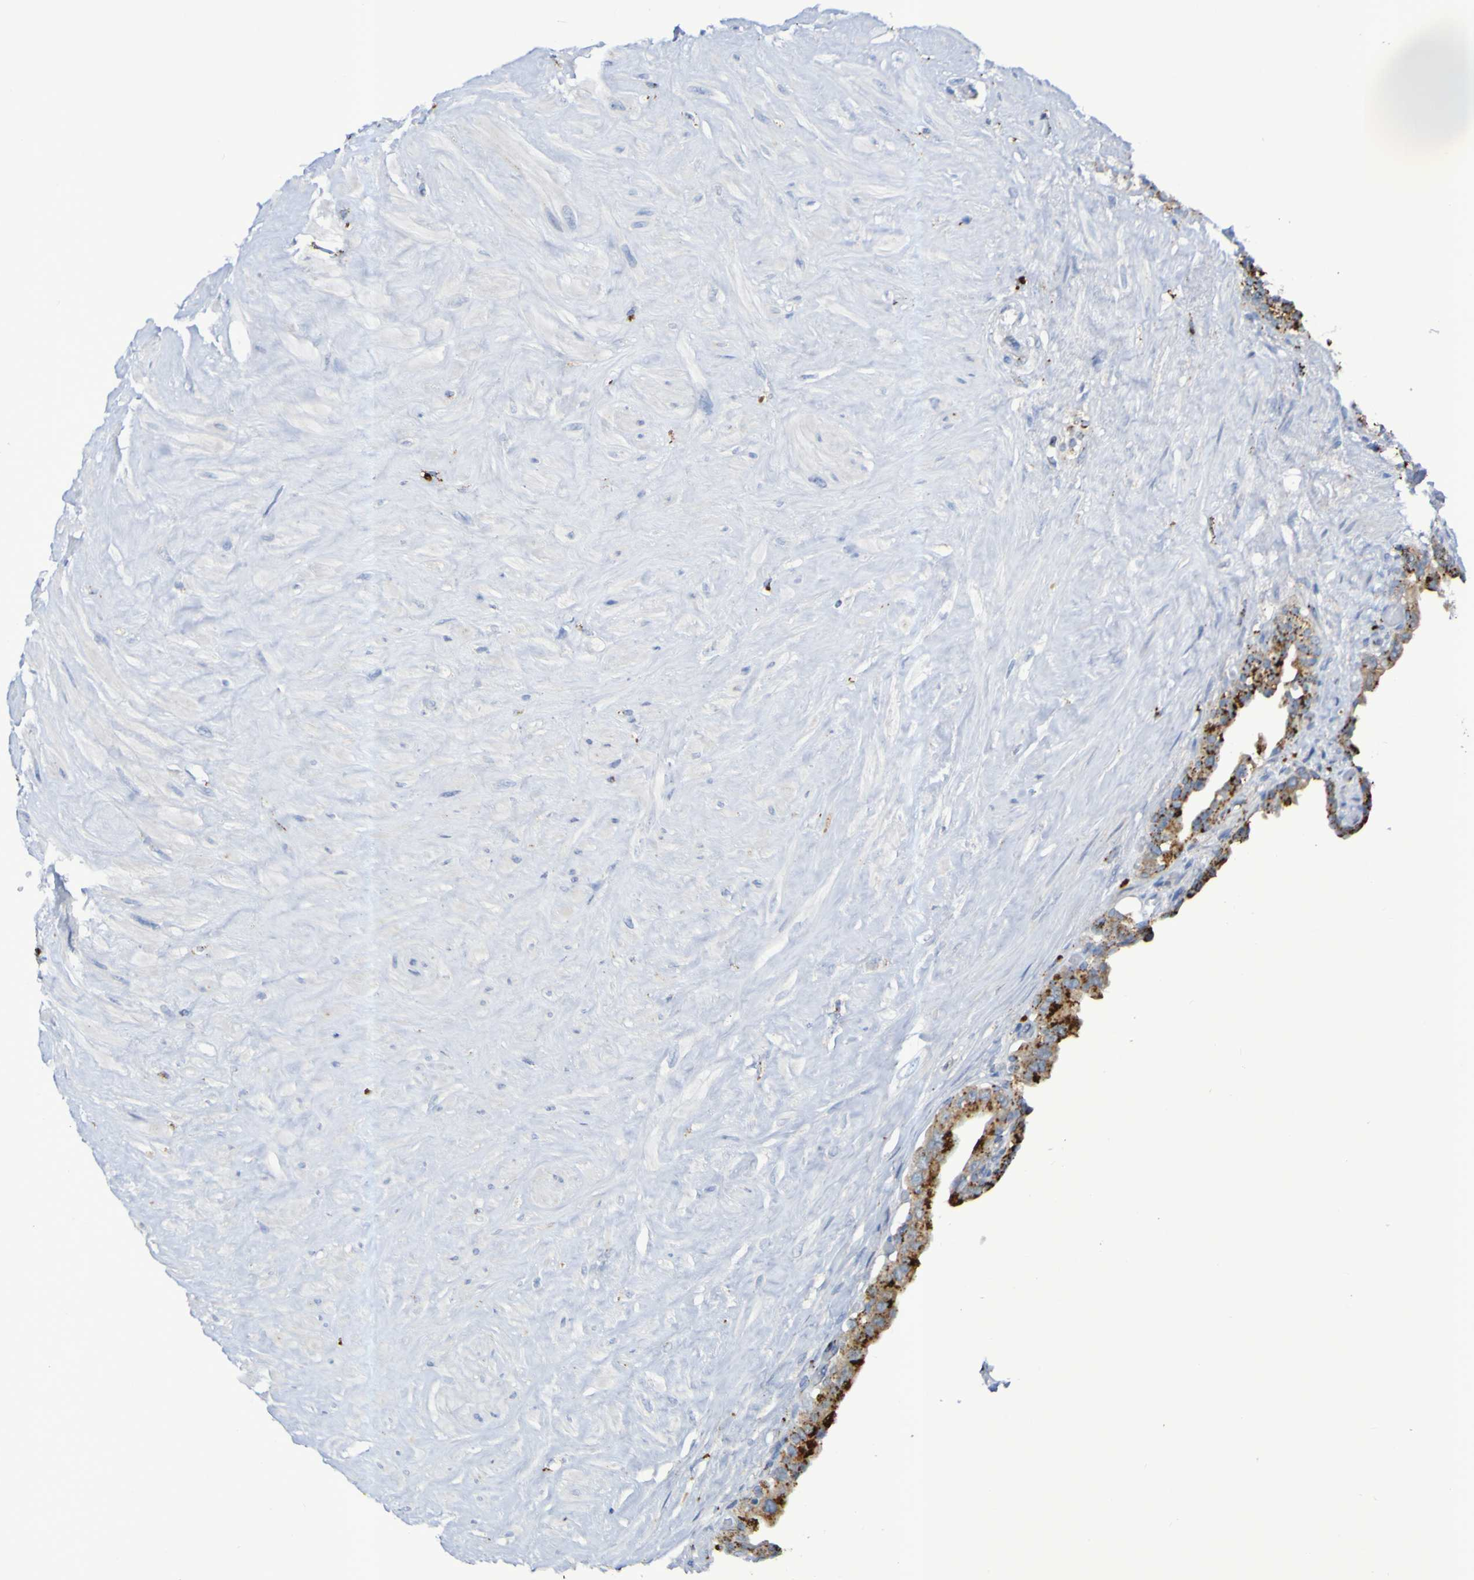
{"staining": {"intensity": "strong", "quantity": "25%-75%", "location": "cytoplasmic/membranous"}, "tissue": "seminal vesicle", "cell_type": "Glandular cells", "image_type": "normal", "snomed": [{"axis": "morphology", "description": "Normal tissue, NOS"}, {"axis": "topography", "description": "Seminal veicle"}], "caption": "This micrograph shows immunohistochemistry staining of normal seminal vesicle, with high strong cytoplasmic/membranous staining in approximately 25%-75% of glandular cells.", "gene": "TPH1", "patient": {"sex": "male", "age": 63}}